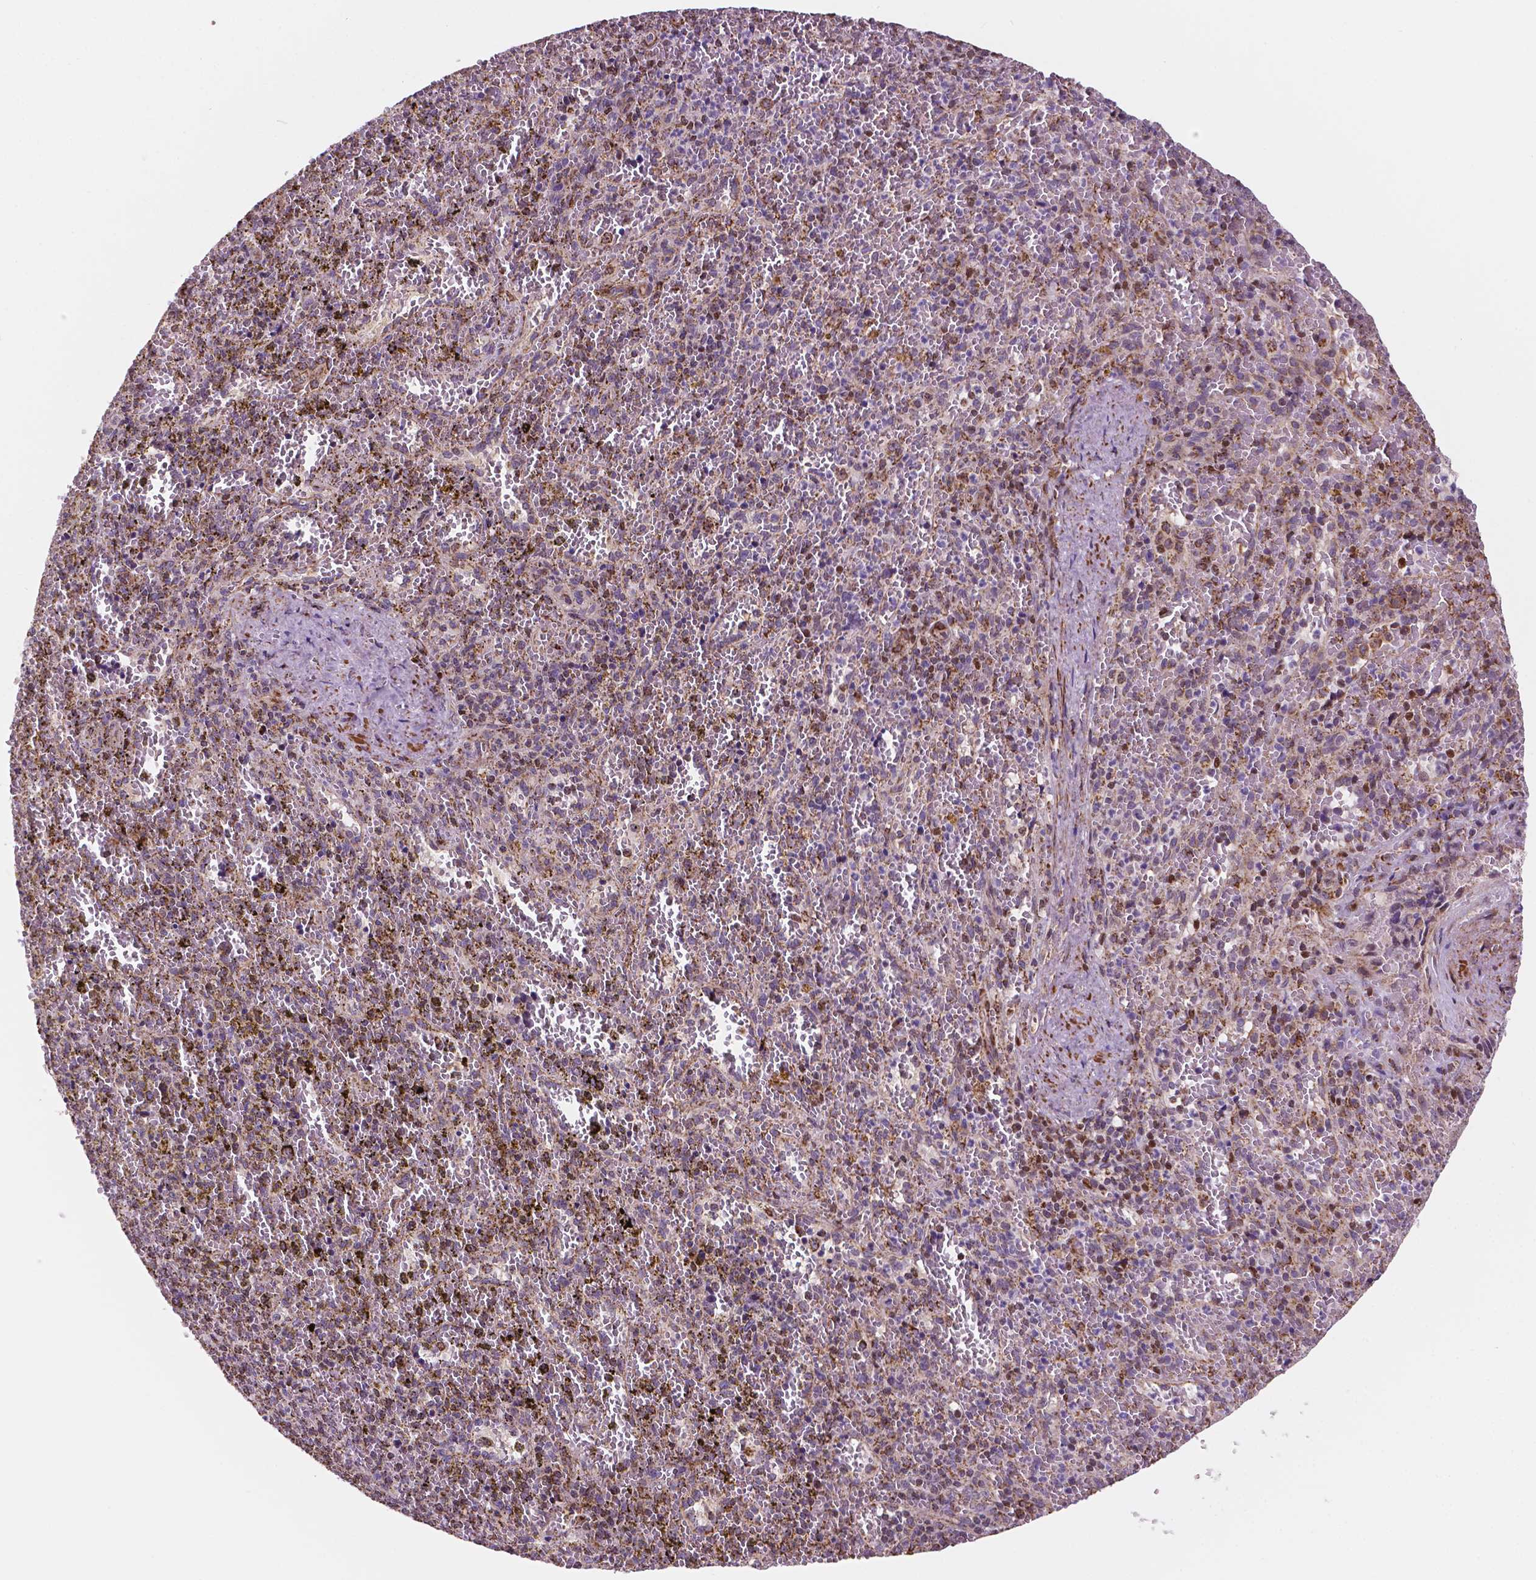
{"staining": {"intensity": "strong", "quantity": "25%-75%", "location": "cytoplasmic/membranous"}, "tissue": "spleen", "cell_type": "Cells in red pulp", "image_type": "normal", "snomed": [{"axis": "morphology", "description": "Normal tissue, NOS"}, {"axis": "topography", "description": "Spleen"}], "caption": "This histopathology image displays normal spleen stained with IHC to label a protein in brown. The cytoplasmic/membranous of cells in red pulp show strong positivity for the protein. Nuclei are counter-stained blue.", "gene": "GEMIN4", "patient": {"sex": "female", "age": 50}}